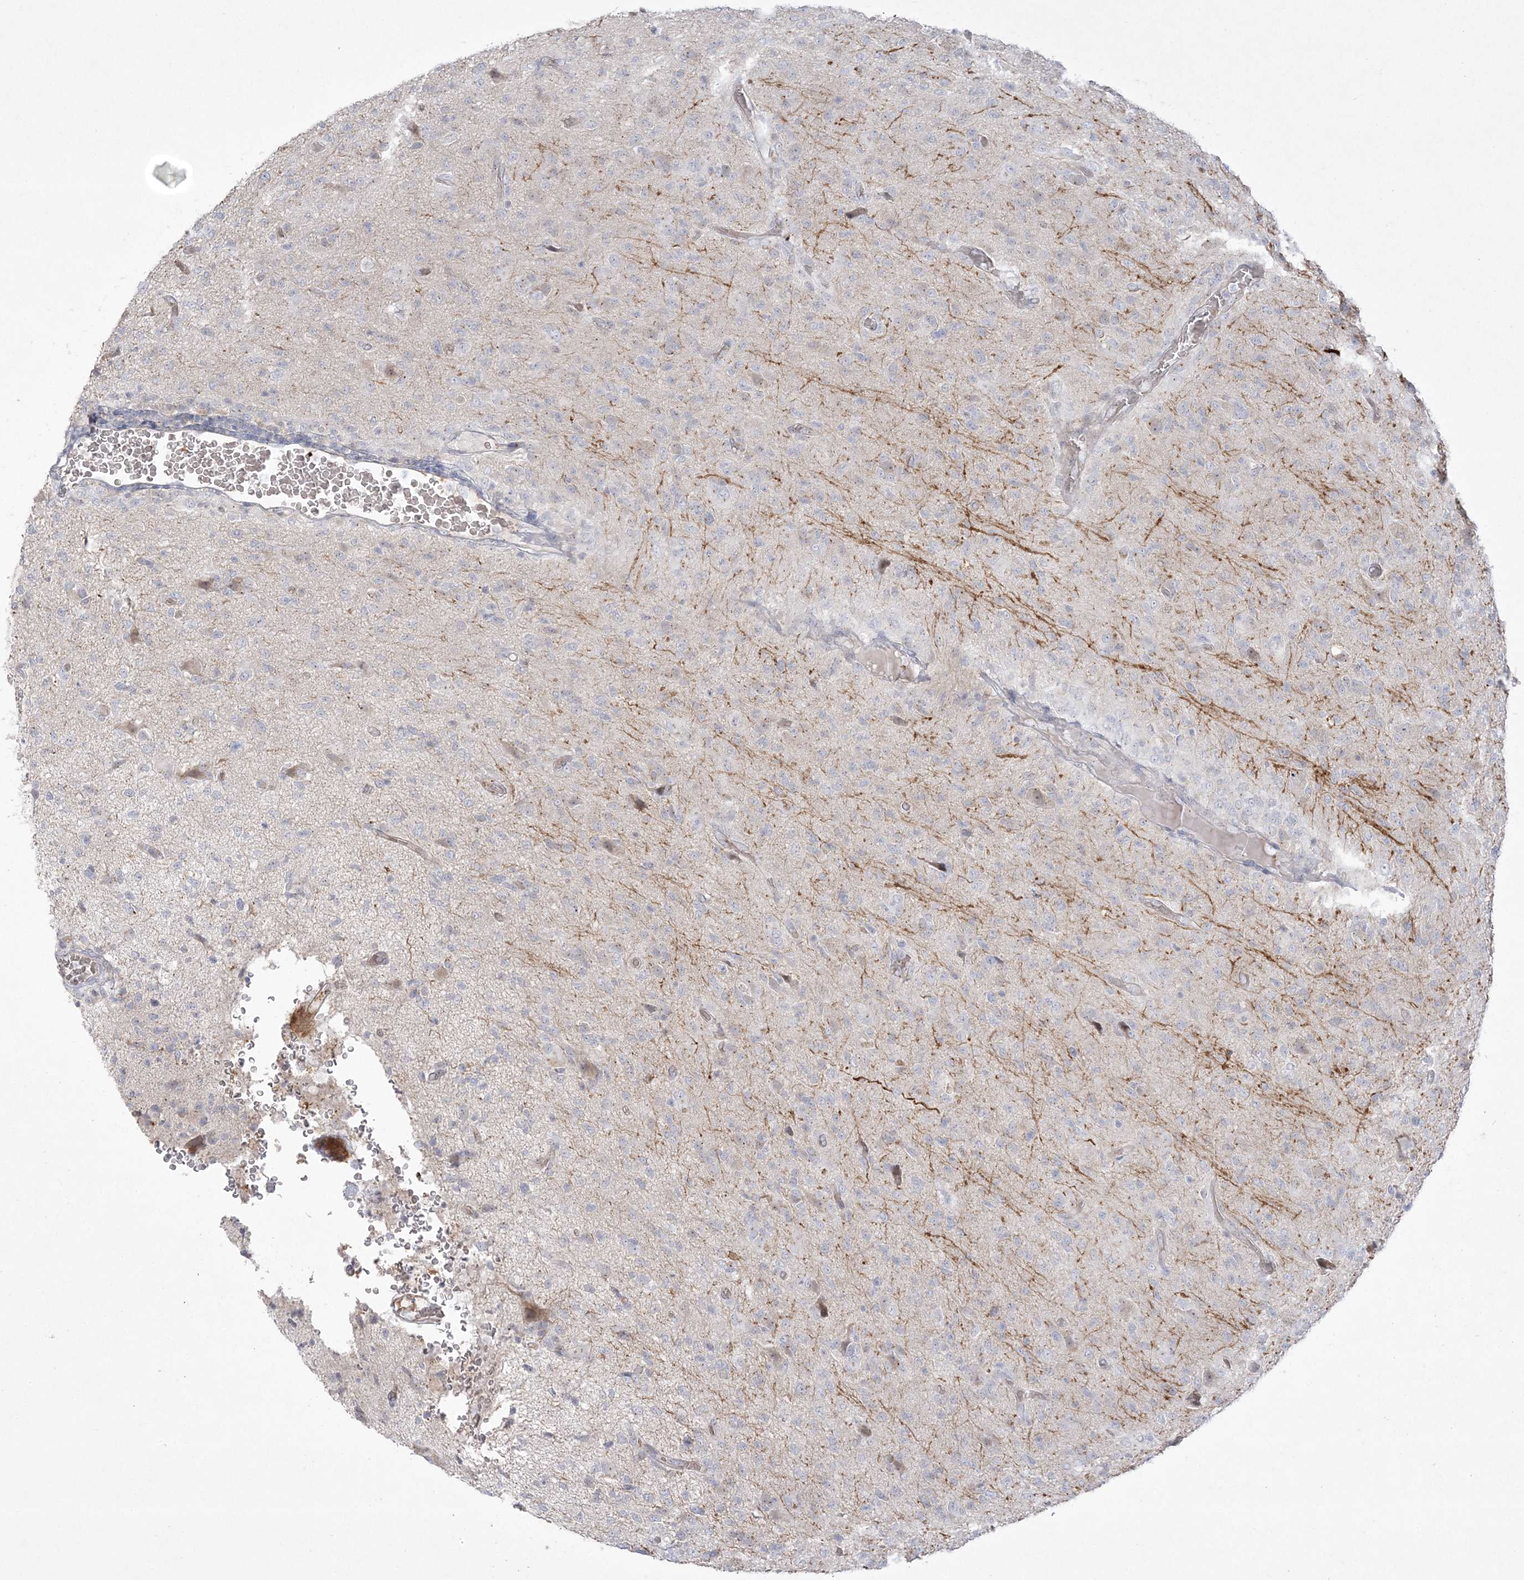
{"staining": {"intensity": "negative", "quantity": "none", "location": "none"}, "tissue": "glioma", "cell_type": "Tumor cells", "image_type": "cancer", "snomed": [{"axis": "morphology", "description": "Glioma, malignant, High grade"}, {"axis": "topography", "description": "Brain"}], "caption": "DAB (3,3'-diaminobenzidine) immunohistochemical staining of human malignant glioma (high-grade) reveals no significant positivity in tumor cells.", "gene": "ADAMTS12", "patient": {"sex": "female", "age": 57}}